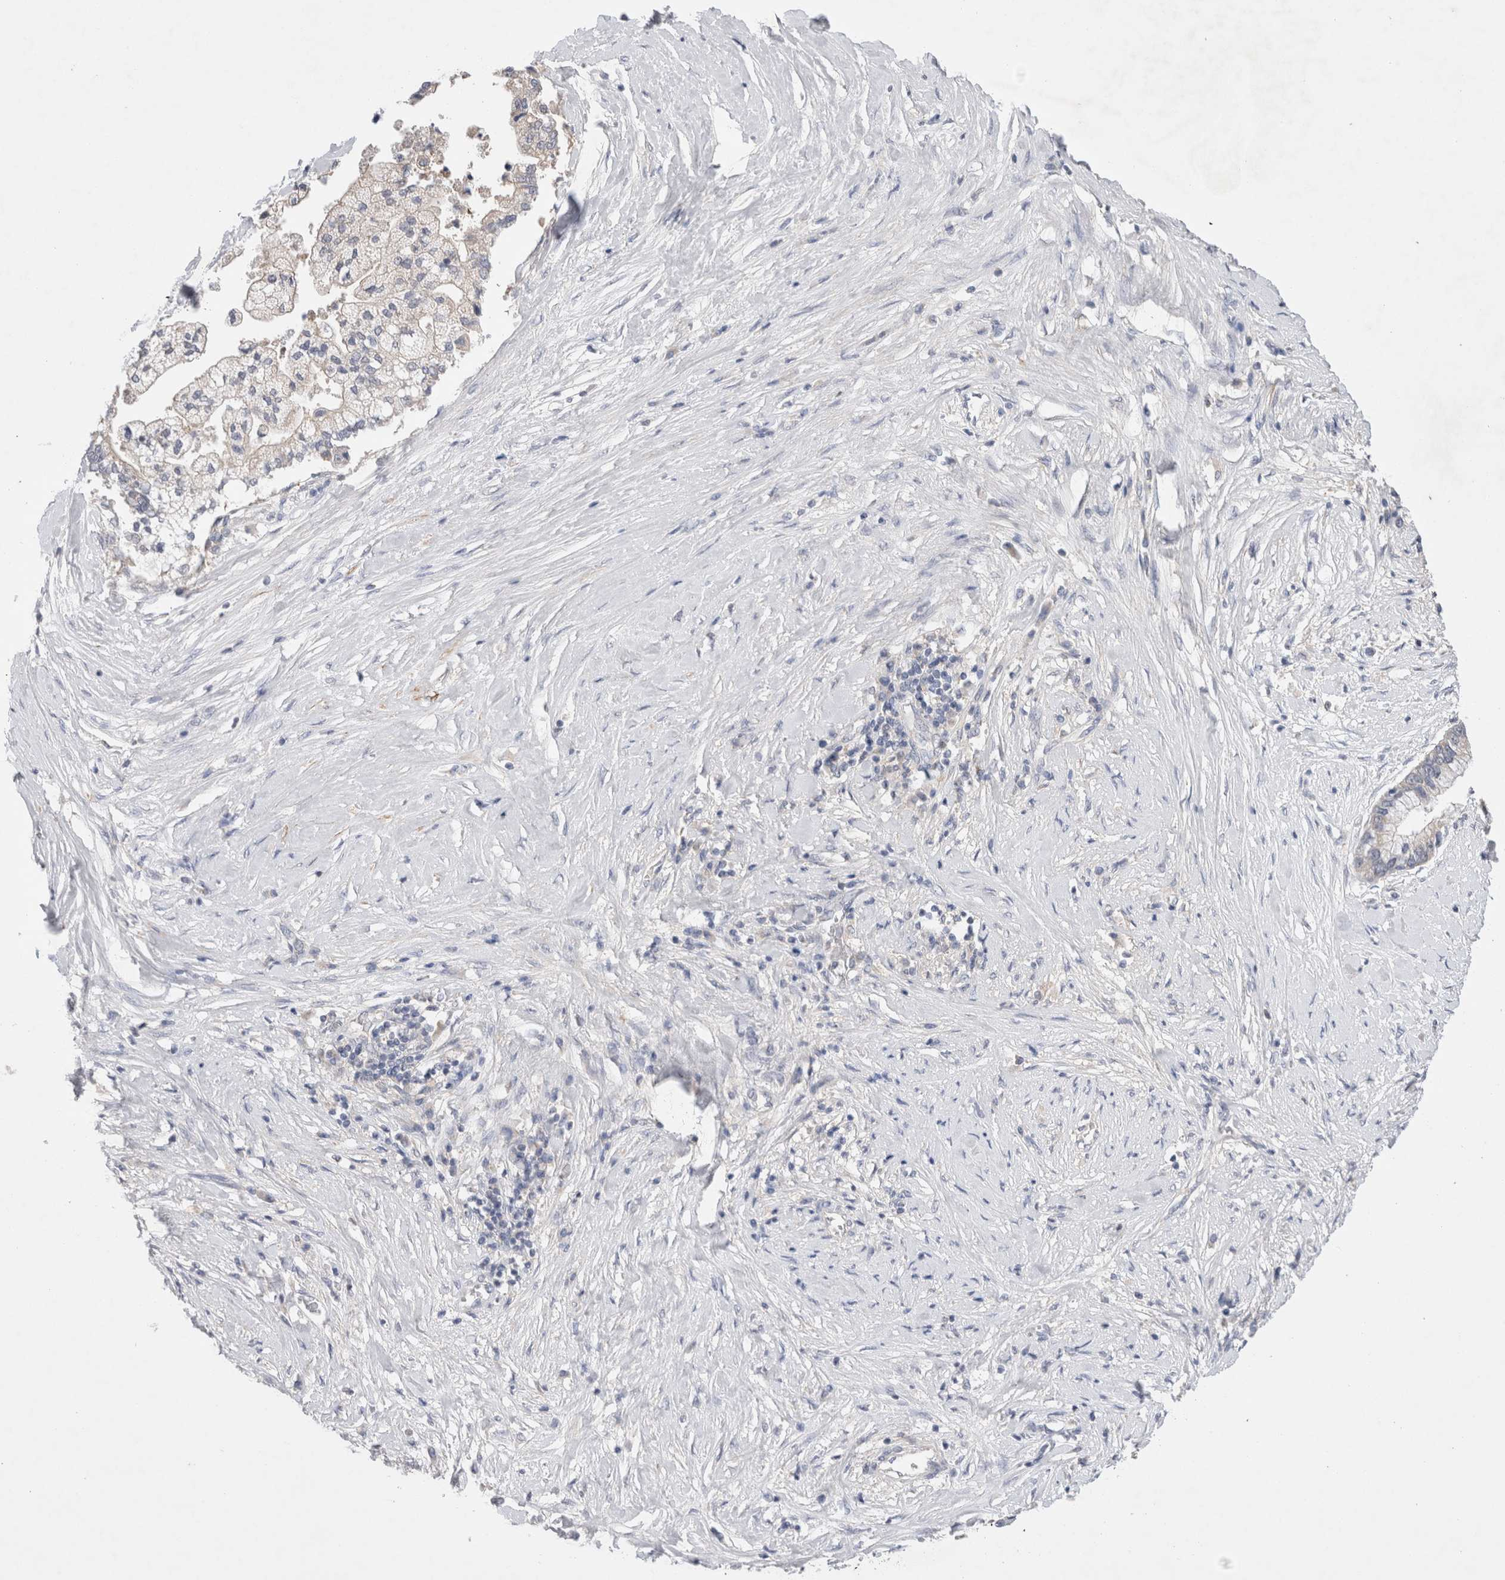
{"staining": {"intensity": "negative", "quantity": "none", "location": "none"}, "tissue": "liver cancer", "cell_type": "Tumor cells", "image_type": "cancer", "snomed": [{"axis": "morphology", "description": "Cholangiocarcinoma"}, {"axis": "topography", "description": "Liver"}], "caption": "Immunohistochemical staining of cholangiocarcinoma (liver) shows no significant positivity in tumor cells.", "gene": "IFT74", "patient": {"sex": "male", "age": 50}}